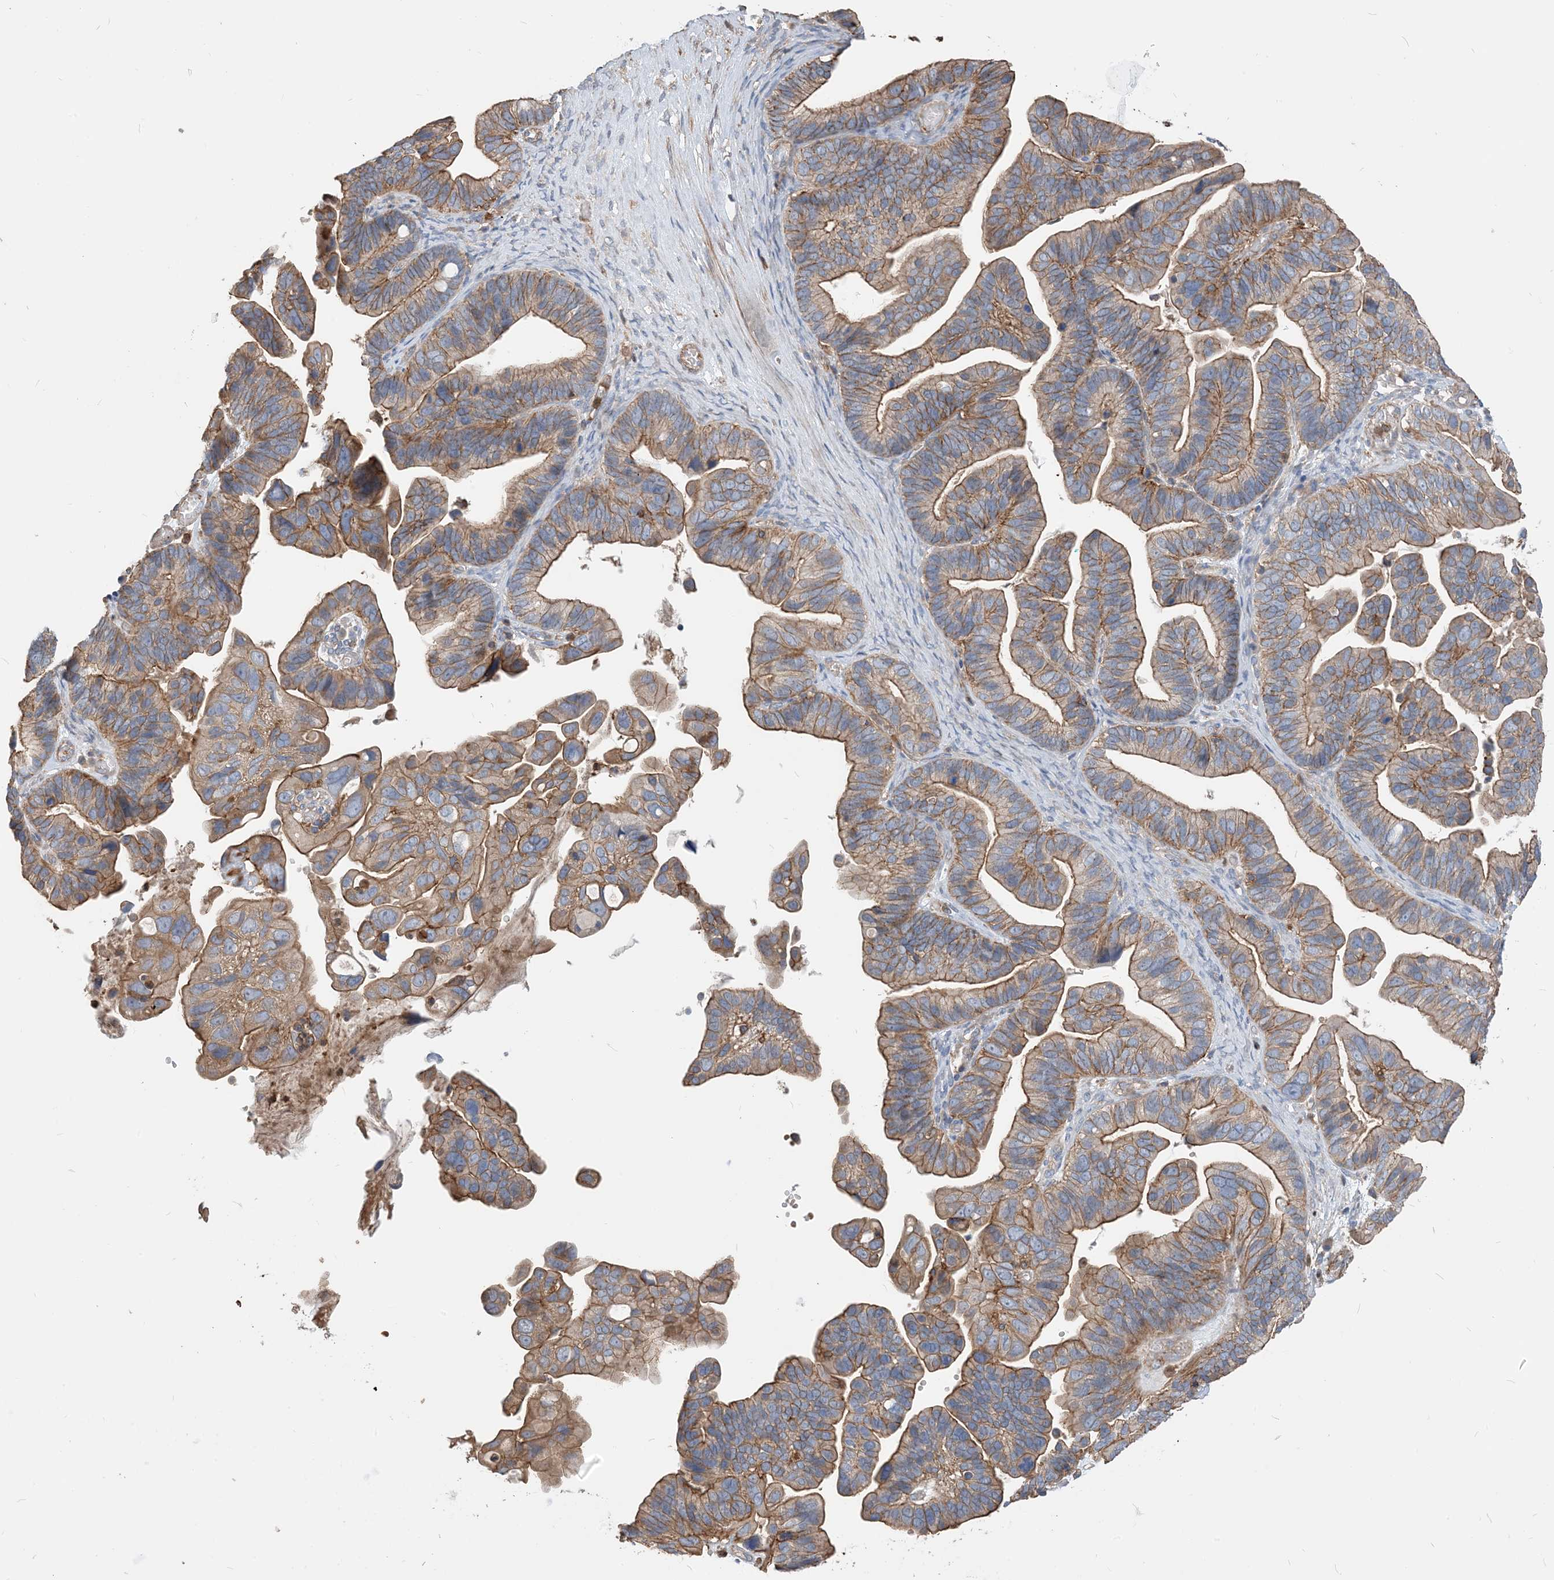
{"staining": {"intensity": "moderate", "quantity": ">75%", "location": "cytoplasmic/membranous"}, "tissue": "ovarian cancer", "cell_type": "Tumor cells", "image_type": "cancer", "snomed": [{"axis": "morphology", "description": "Cystadenocarcinoma, serous, NOS"}, {"axis": "topography", "description": "Ovary"}], "caption": "The histopathology image demonstrates immunohistochemical staining of ovarian cancer (serous cystadenocarcinoma). There is moderate cytoplasmic/membranous positivity is seen in approximately >75% of tumor cells. (DAB = brown stain, brightfield microscopy at high magnification).", "gene": "PARVG", "patient": {"sex": "female", "age": 56}}